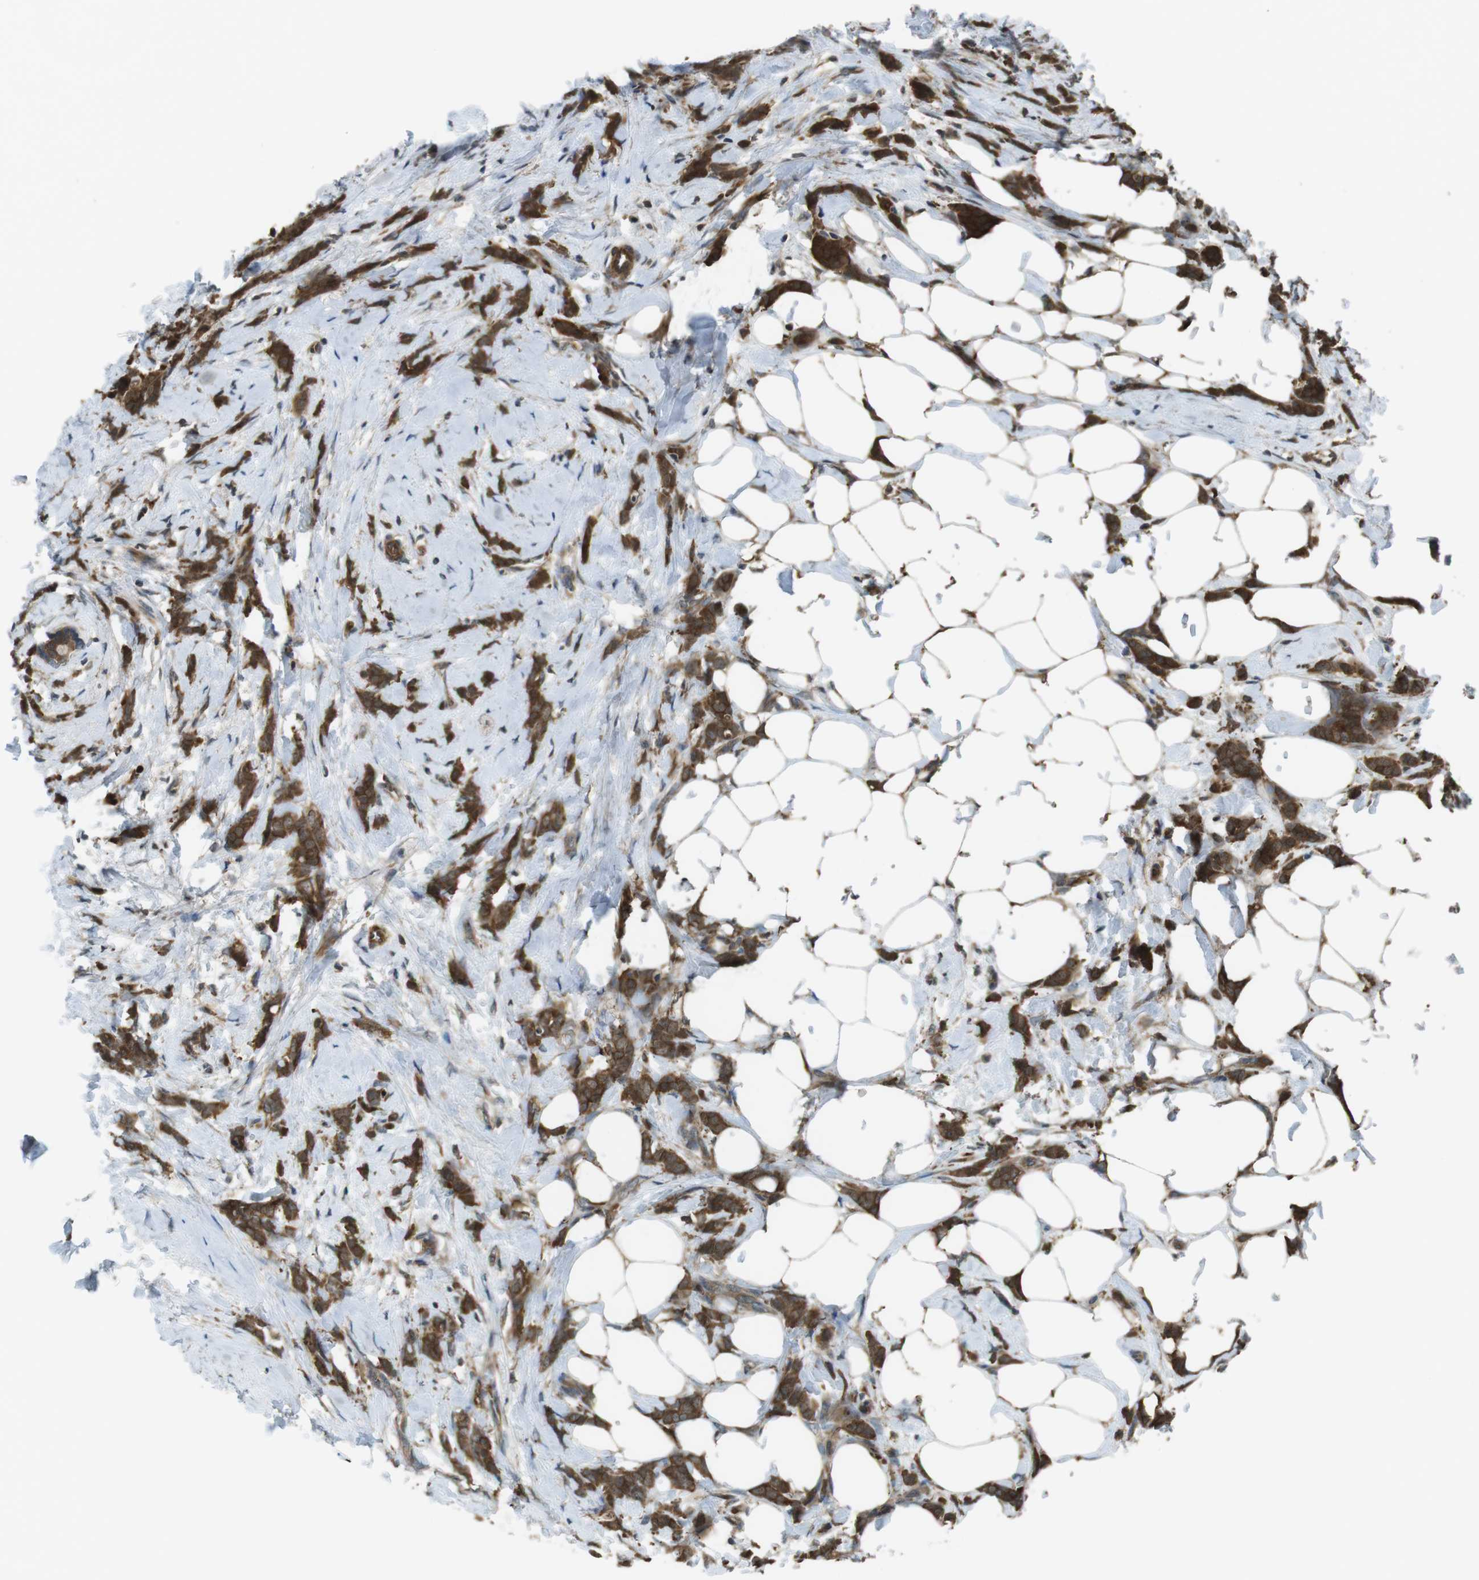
{"staining": {"intensity": "strong", "quantity": ">75%", "location": "cytoplasmic/membranous"}, "tissue": "breast cancer", "cell_type": "Tumor cells", "image_type": "cancer", "snomed": [{"axis": "morphology", "description": "Lobular carcinoma, in situ"}, {"axis": "morphology", "description": "Lobular carcinoma"}, {"axis": "topography", "description": "Breast"}], "caption": "The immunohistochemical stain labels strong cytoplasmic/membranous positivity in tumor cells of breast lobular carcinoma in situ tissue.", "gene": "LRRC3B", "patient": {"sex": "female", "age": 41}}